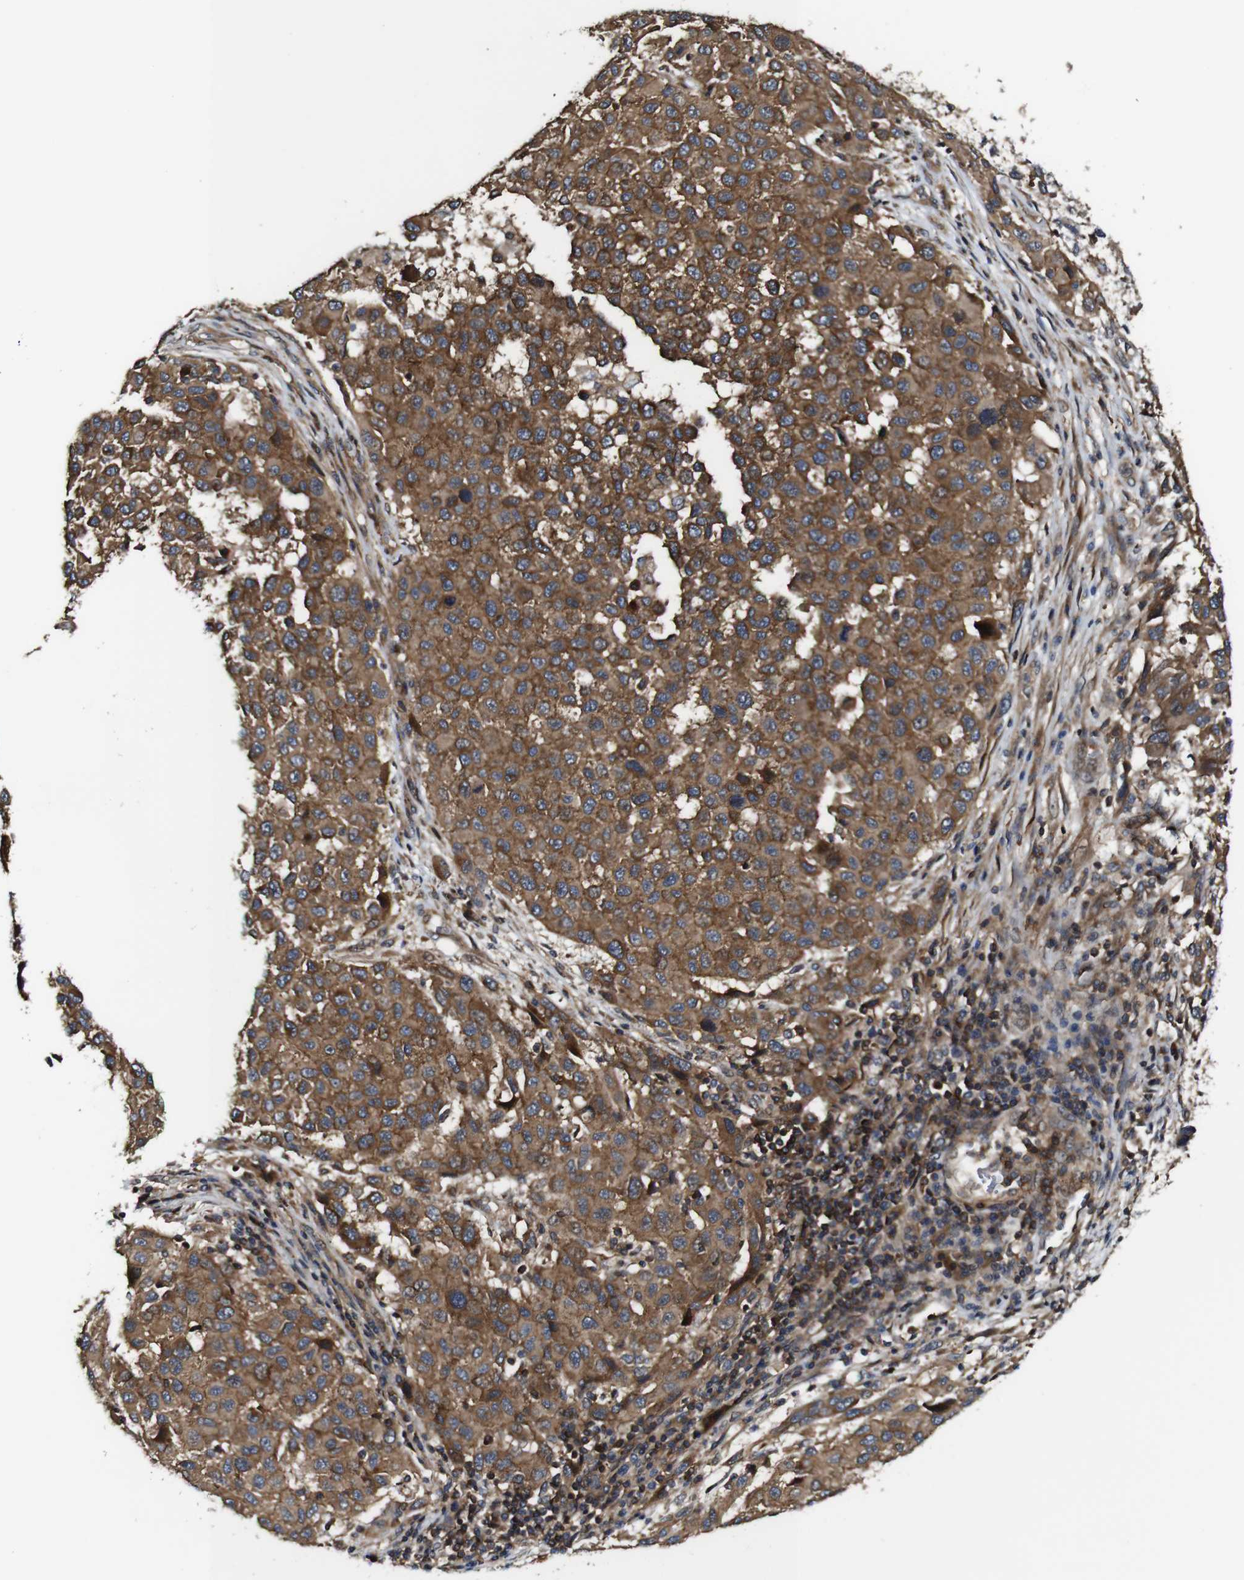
{"staining": {"intensity": "moderate", "quantity": ">75%", "location": "cytoplasmic/membranous"}, "tissue": "melanoma", "cell_type": "Tumor cells", "image_type": "cancer", "snomed": [{"axis": "morphology", "description": "Malignant melanoma, Metastatic site"}, {"axis": "topography", "description": "Lymph node"}], "caption": "This image shows IHC staining of human malignant melanoma (metastatic site), with medium moderate cytoplasmic/membranous expression in approximately >75% of tumor cells.", "gene": "TNIK", "patient": {"sex": "male", "age": 61}}